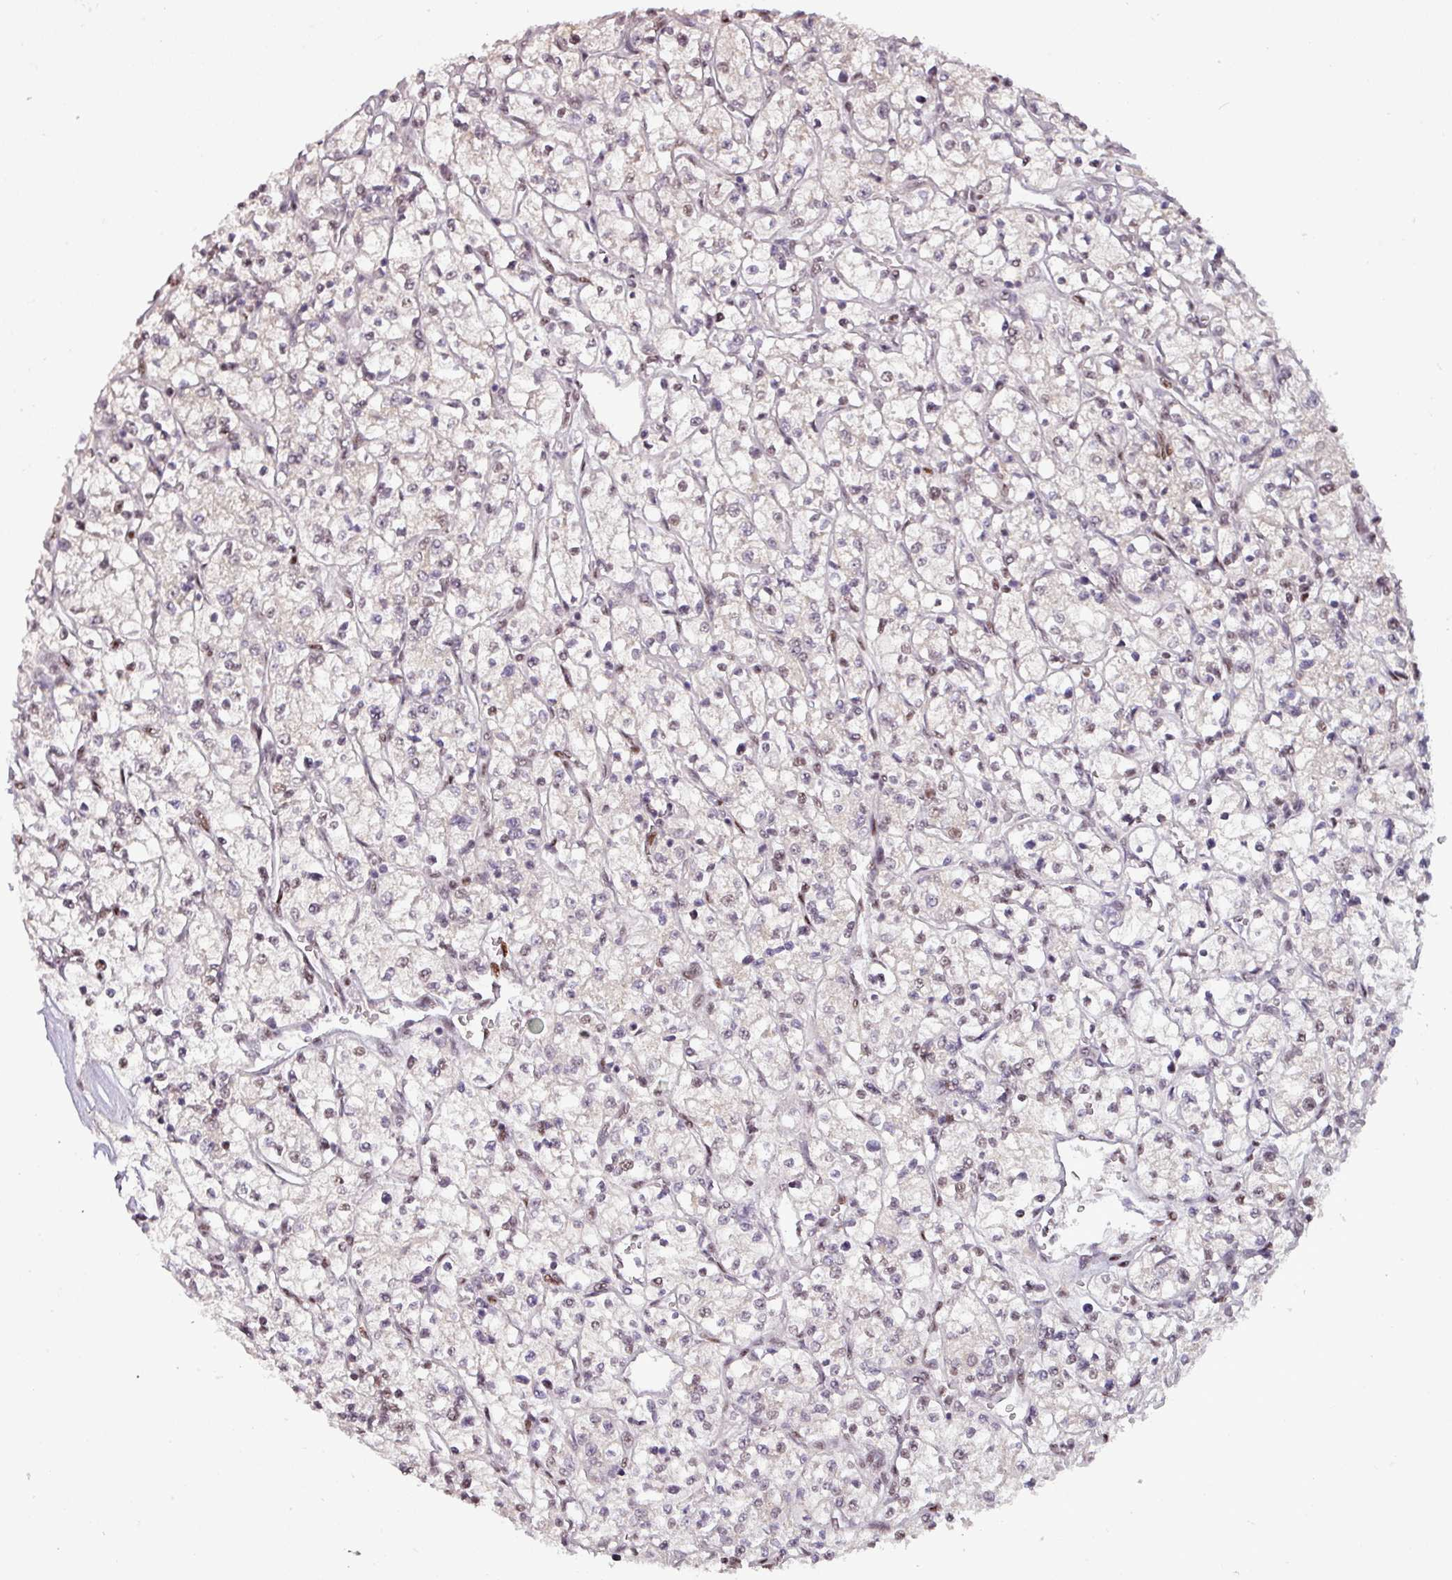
{"staining": {"intensity": "moderate", "quantity": "<25%", "location": "nuclear"}, "tissue": "renal cancer", "cell_type": "Tumor cells", "image_type": "cancer", "snomed": [{"axis": "morphology", "description": "Adenocarcinoma, NOS"}, {"axis": "topography", "description": "Kidney"}], "caption": "Approximately <25% of tumor cells in renal cancer reveal moderate nuclear protein expression as visualized by brown immunohistochemical staining.", "gene": "IRF2BPL", "patient": {"sex": "female", "age": 64}}